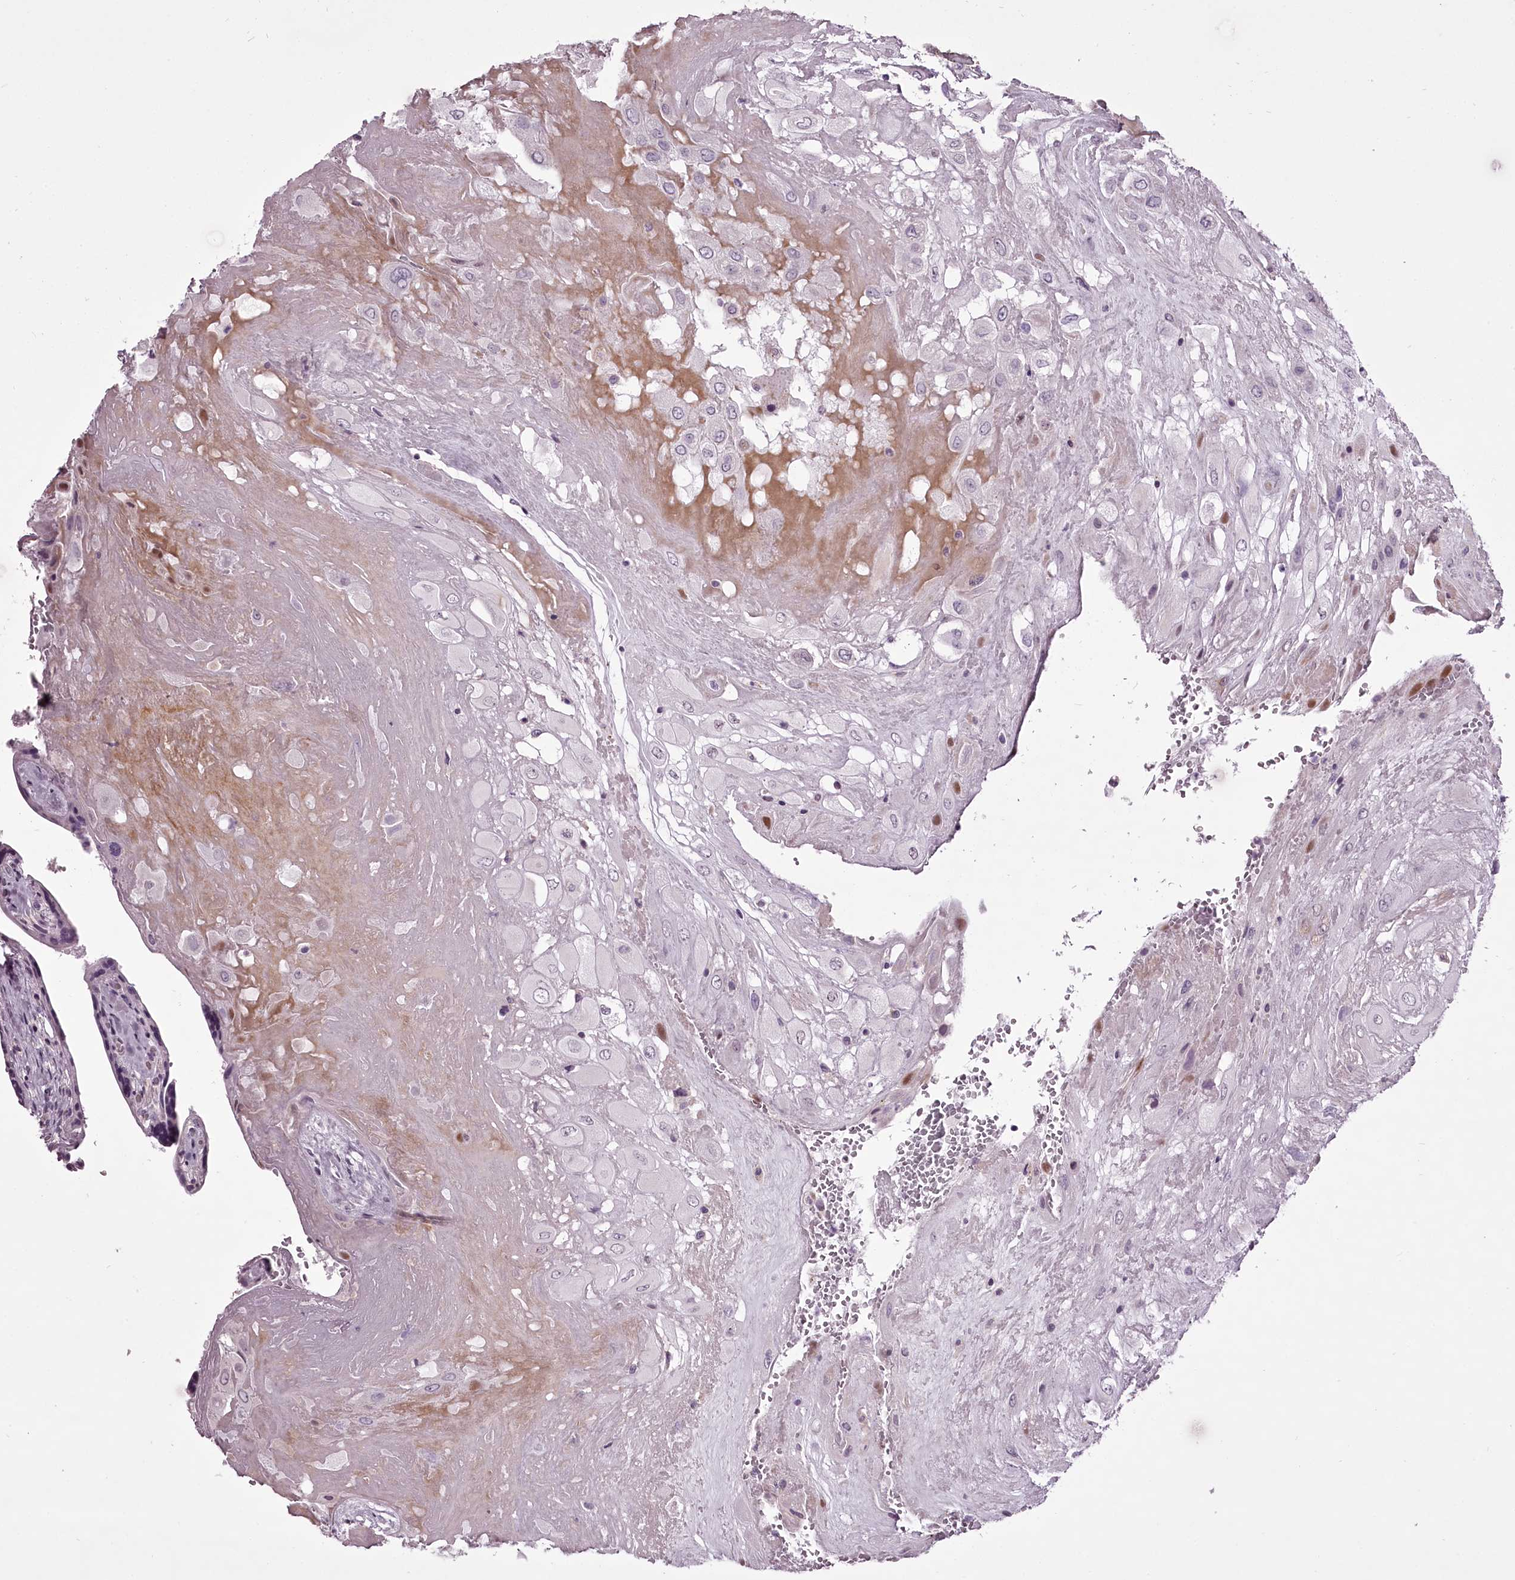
{"staining": {"intensity": "weak", "quantity": "<25%", "location": "nuclear"}, "tissue": "placenta", "cell_type": "Decidual cells", "image_type": "normal", "snomed": [{"axis": "morphology", "description": "Normal tissue, NOS"}, {"axis": "topography", "description": "Placenta"}], "caption": "High power microscopy micrograph of an immunohistochemistry (IHC) photomicrograph of normal placenta, revealing no significant staining in decidual cells.", "gene": "C1orf56", "patient": {"sex": "female", "age": 37}}